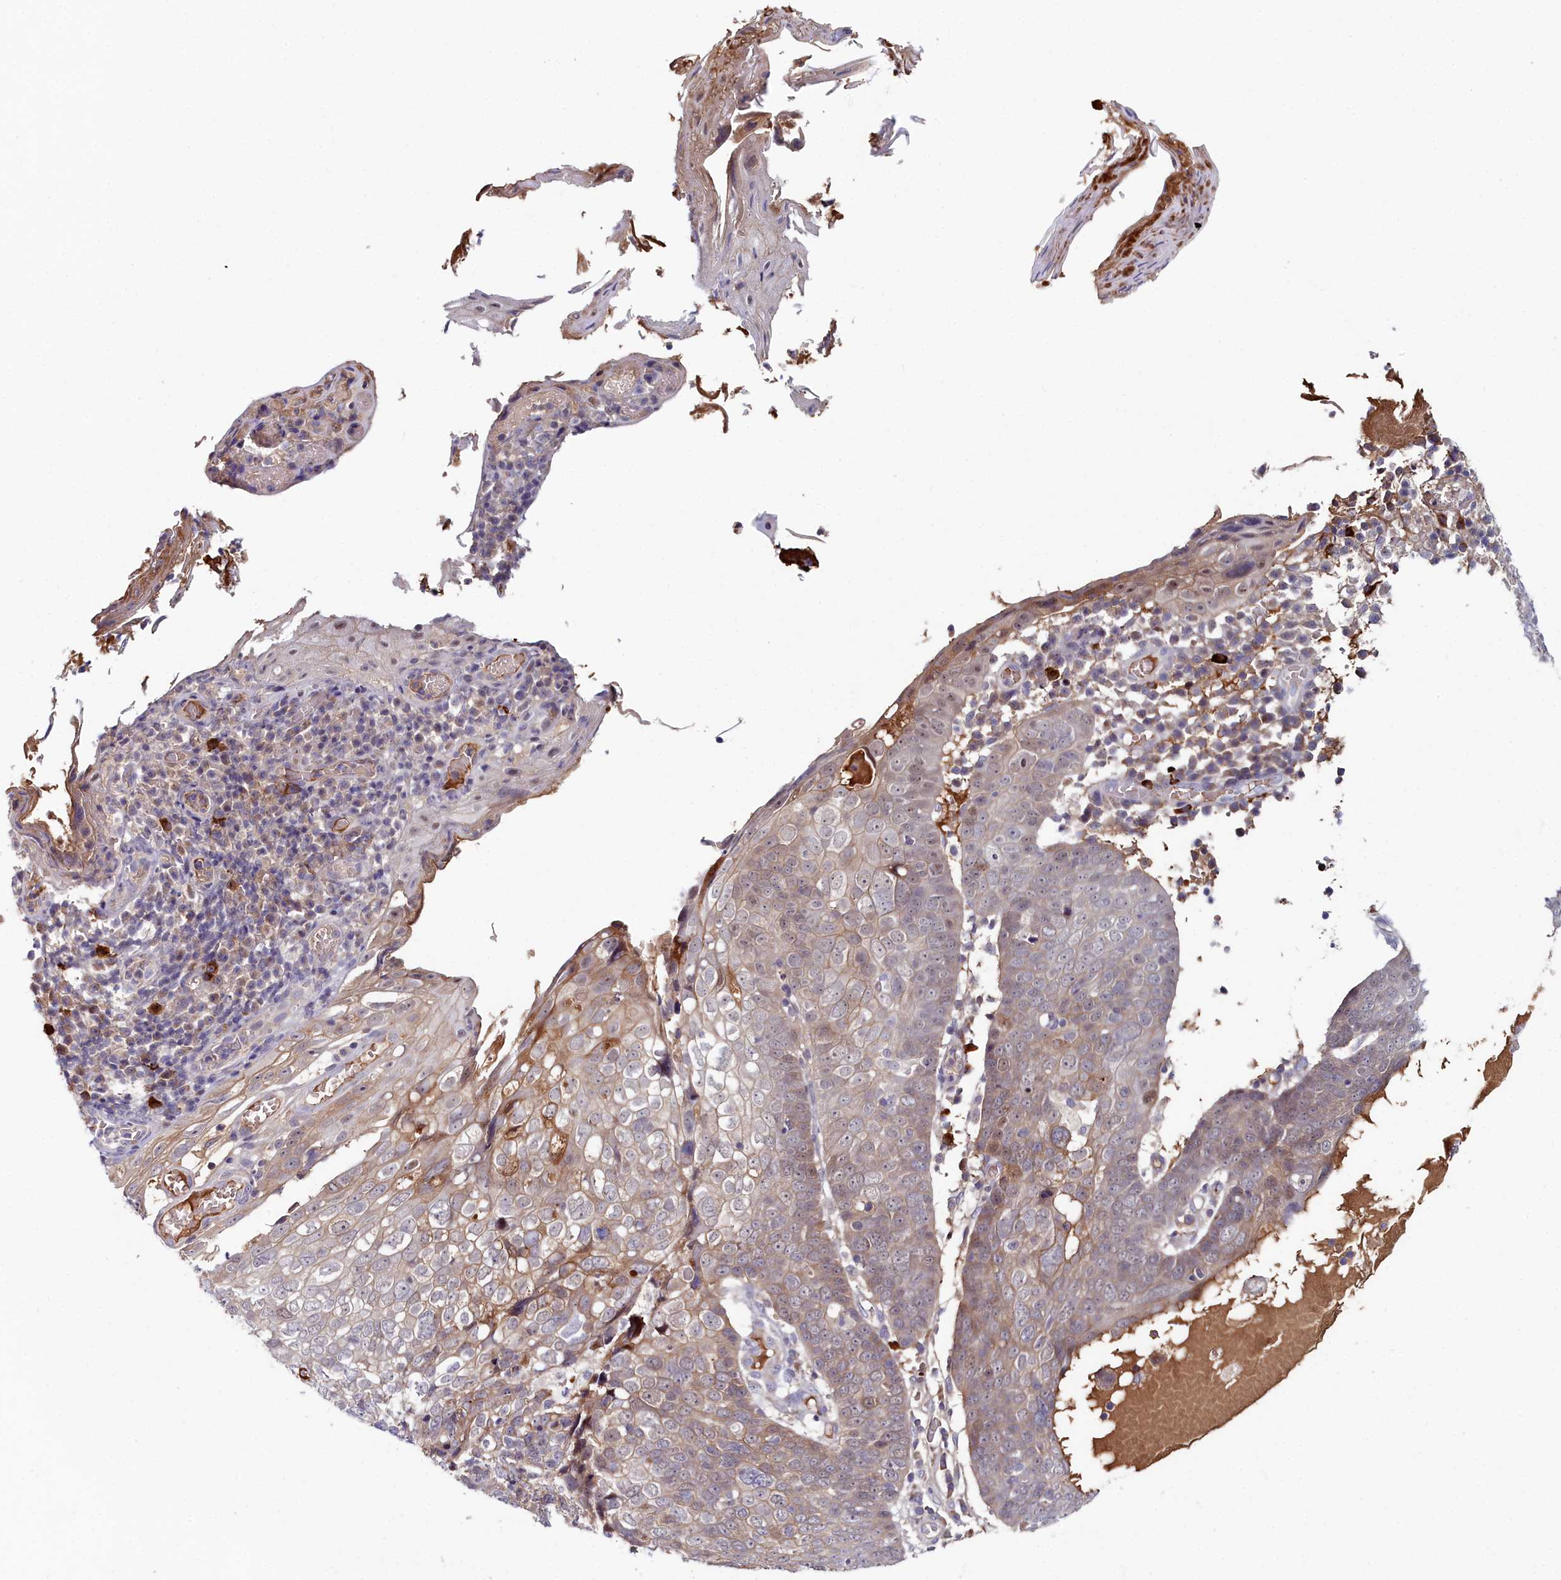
{"staining": {"intensity": "weak", "quantity": "25%-75%", "location": "cytoplasmic/membranous"}, "tissue": "skin cancer", "cell_type": "Tumor cells", "image_type": "cancer", "snomed": [{"axis": "morphology", "description": "Squamous cell carcinoma, NOS"}, {"axis": "topography", "description": "Skin"}], "caption": "IHC staining of skin cancer (squamous cell carcinoma), which exhibits low levels of weak cytoplasmic/membranous expression in approximately 25%-75% of tumor cells indicating weak cytoplasmic/membranous protein staining. The staining was performed using DAB (brown) for protein detection and nuclei were counterstained in hematoxylin (blue).", "gene": "KCTD18", "patient": {"sex": "male", "age": 71}}